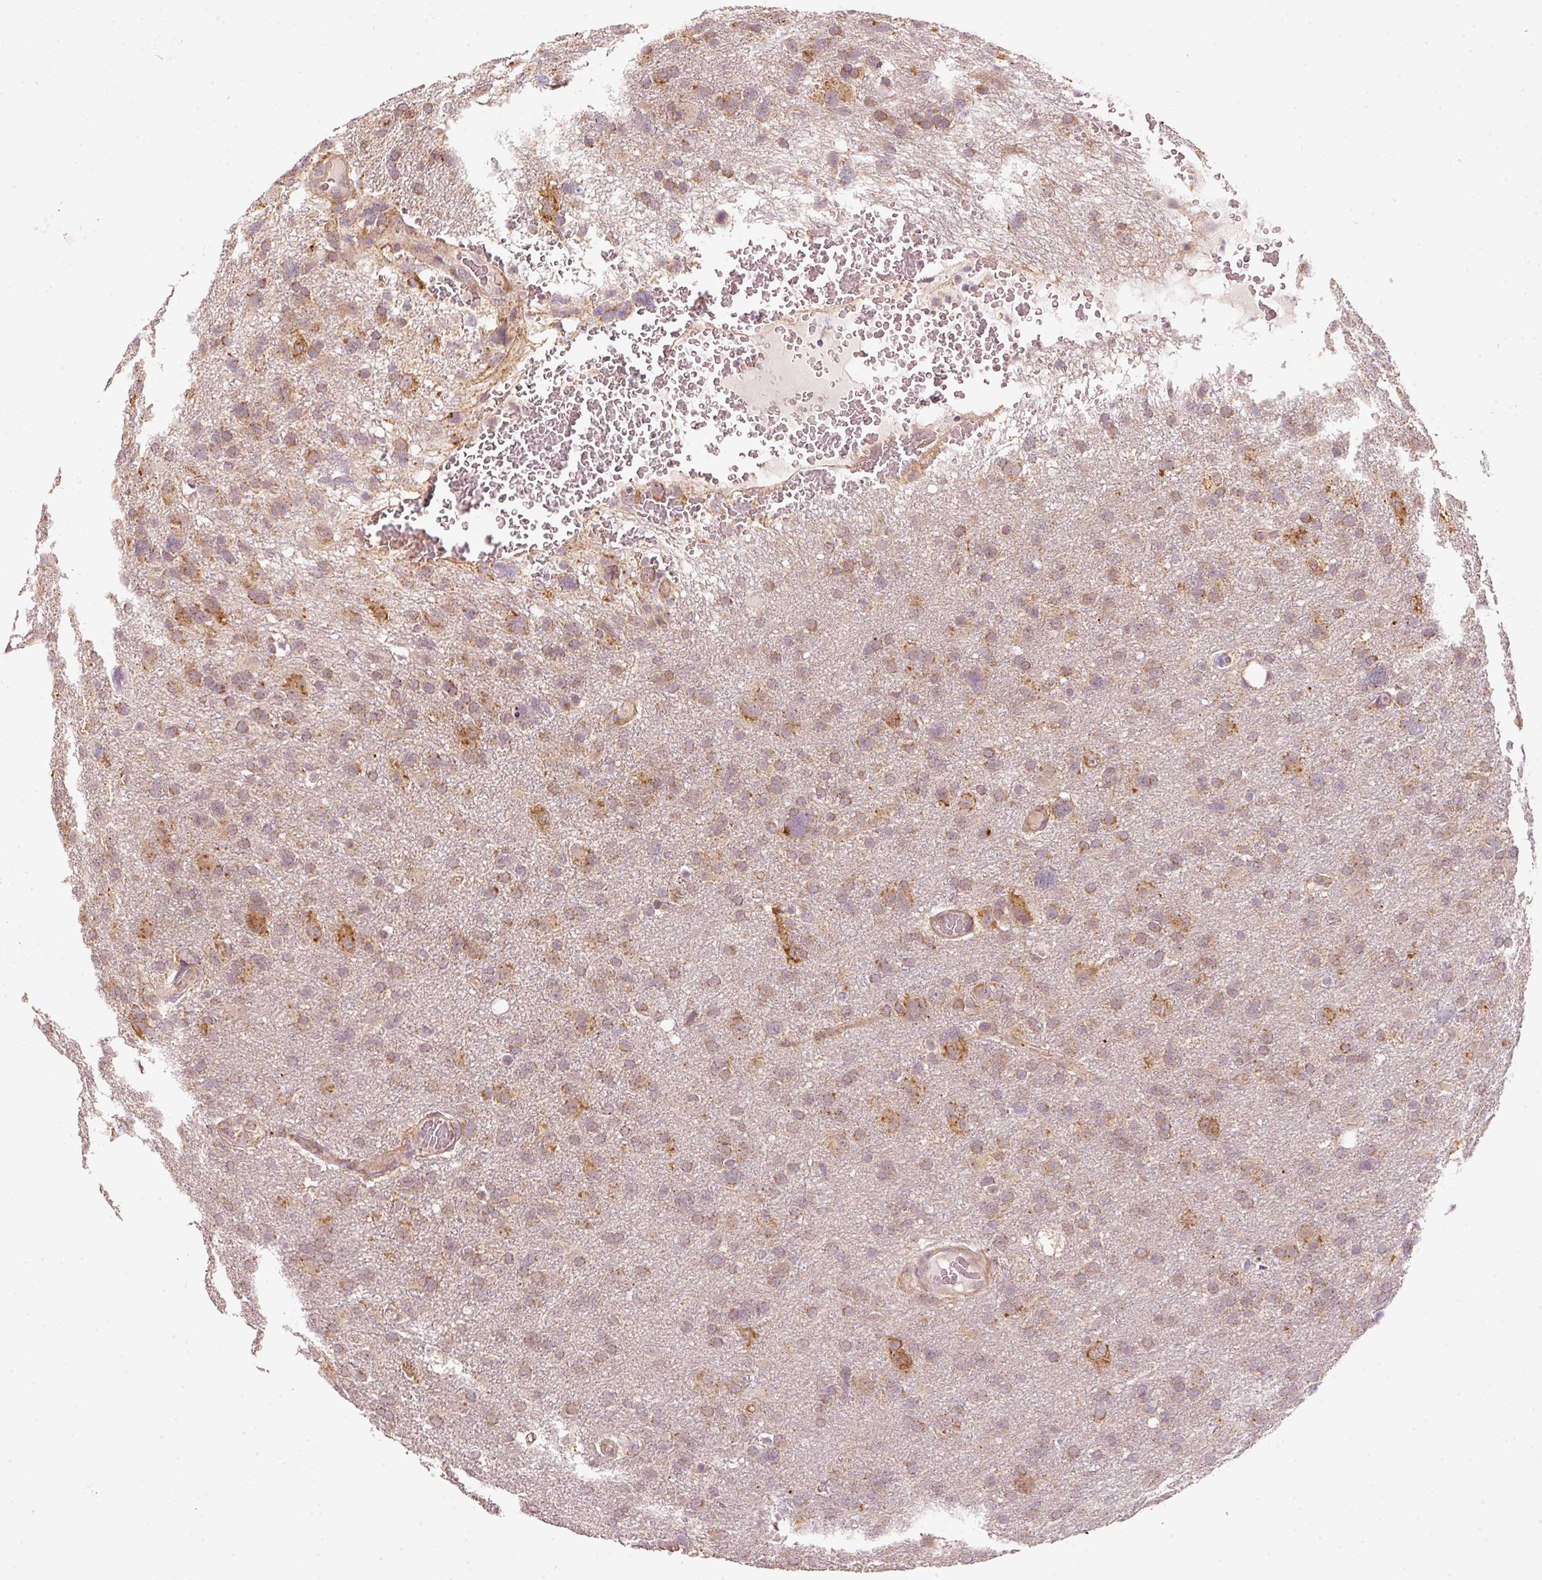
{"staining": {"intensity": "moderate", "quantity": "25%-75%", "location": "cytoplasmic/membranous"}, "tissue": "glioma", "cell_type": "Tumor cells", "image_type": "cancer", "snomed": [{"axis": "morphology", "description": "Glioma, malignant, High grade"}, {"axis": "topography", "description": "Brain"}], "caption": "The image displays immunohistochemical staining of malignant high-grade glioma. There is moderate cytoplasmic/membranous staining is seen in approximately 25%-75% of tumor cells. The staining is performed using DAB (3,3'-diaminobenzidine) brown chromogen to label protein expression. The nuclei are counter-stained blue using hematoxylin.", "gene": "ARHGAP22", "patient": {"sex": "male", "age": 61}}